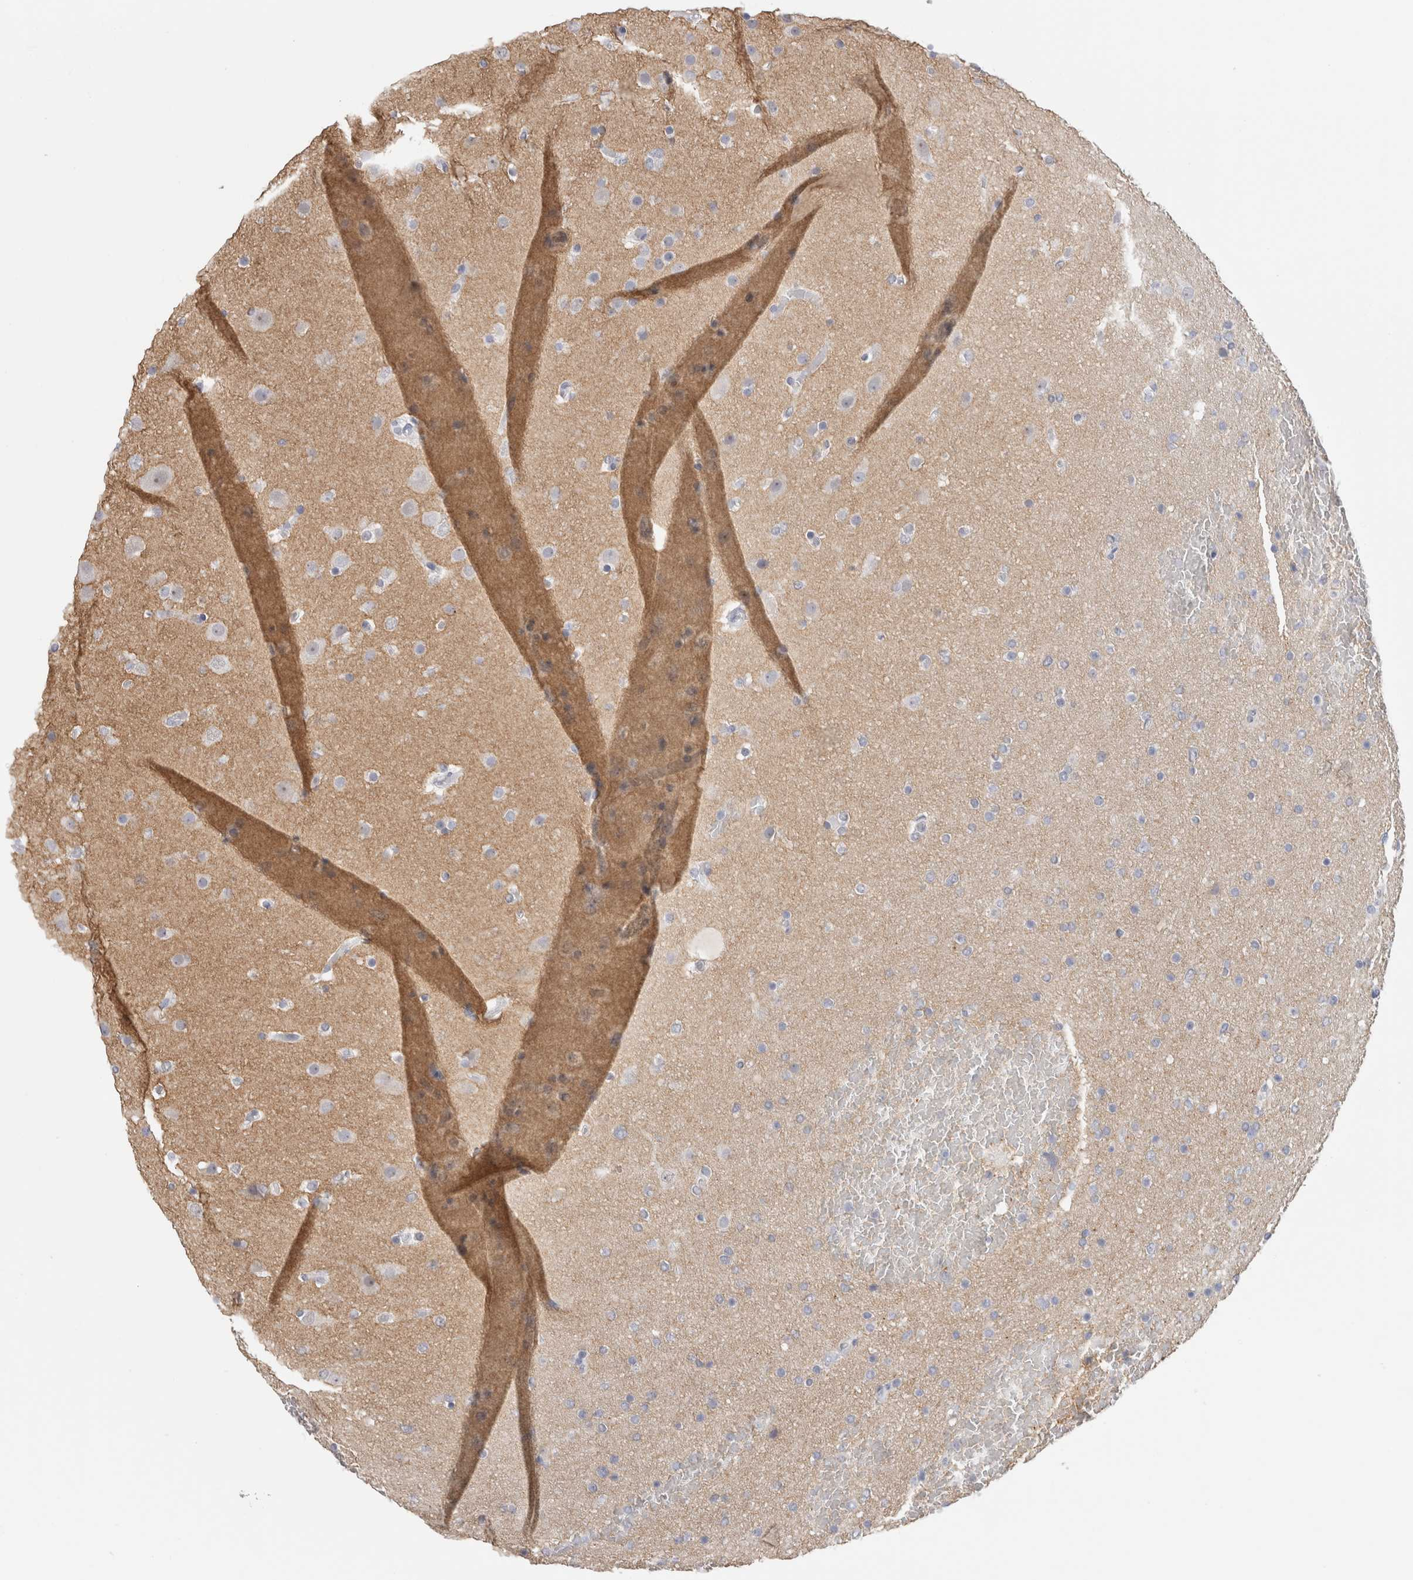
{"staining": {"intensity": "negative", "quantity": "none", "location": "none"}, "tissue": "glioma", "cell_type": "Tumor cells", "image_type": "cancer", "snomed": [{"axis": "morphology", "description": "Glioma, malignant, High grade"}, {"axis": "topography", "description": "Cerebral cortex"}], "caption": "A photomicrograph of human malignant high-grade glioma is negative for staining in tumor cells. (DAB (3,3'-diaminobenzidine) immunohistochemistry with hematoxylin counter stain).", "gene": "CADM3", "patient": {"sex": "female", "age": 36}}